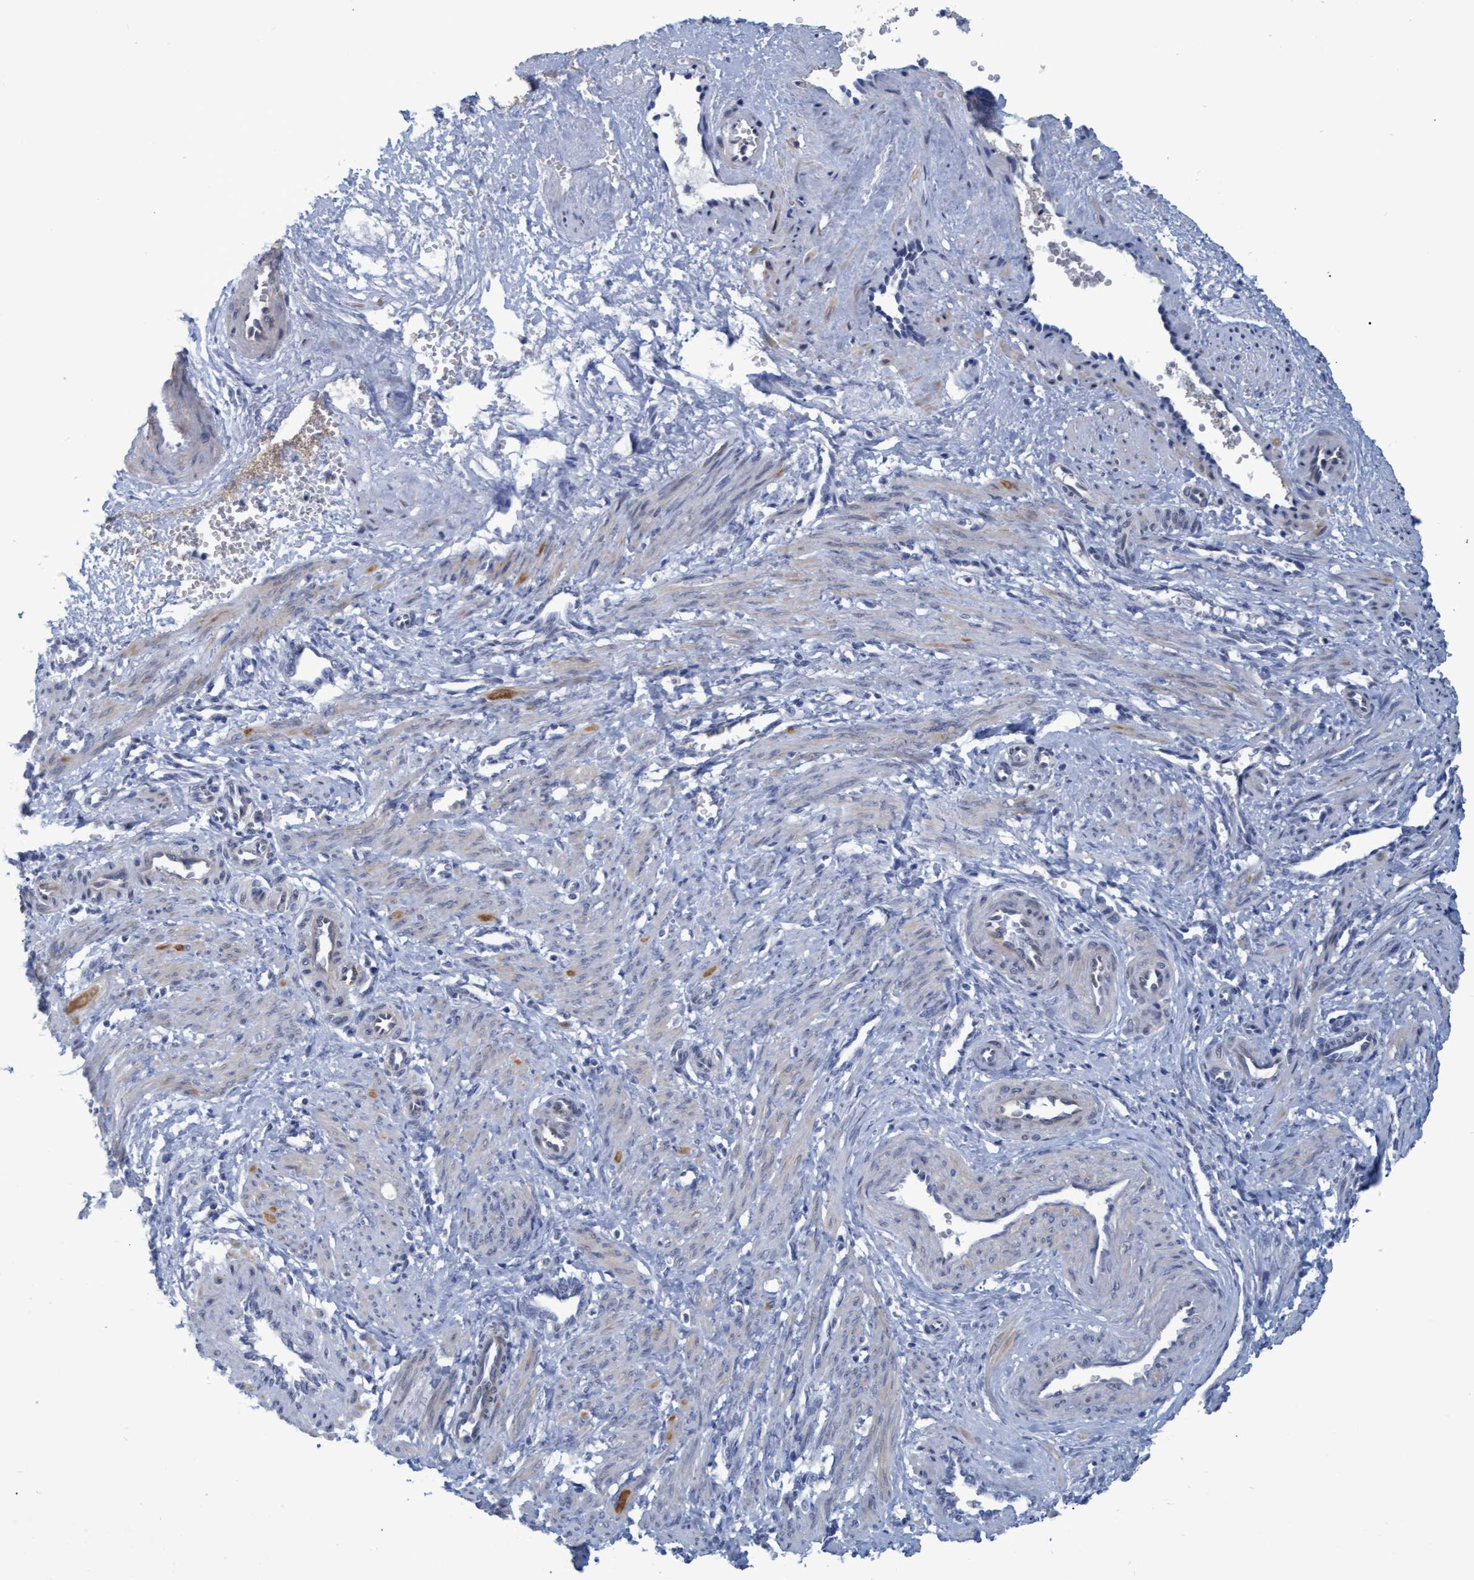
{"staining": {"intensity": "moderate", "quantity": "<25%", "location": "cytoplasmic/membranous"}, "tissue": "smooth muscle", "cell_type": "Smooth muscle cells", "image_type": "normal", "snomed": [{"axis": "morphology", "description": "Normal tissue, NOS"}, {"axis": "topography", "description": "Endometrium"}], "caption": "Normal smooth muscle was stained to show a protein in brown. There is low levels of moderate cytoplasmic/membranous positivity in about <25% of smooth muscle cells. (DAB (3,3'-diaminobenzidine) = brown stain, brightfield microscopy at high magnification).", "gene": "SSTR3", "patient": {"sex": "female", "age": 33}}